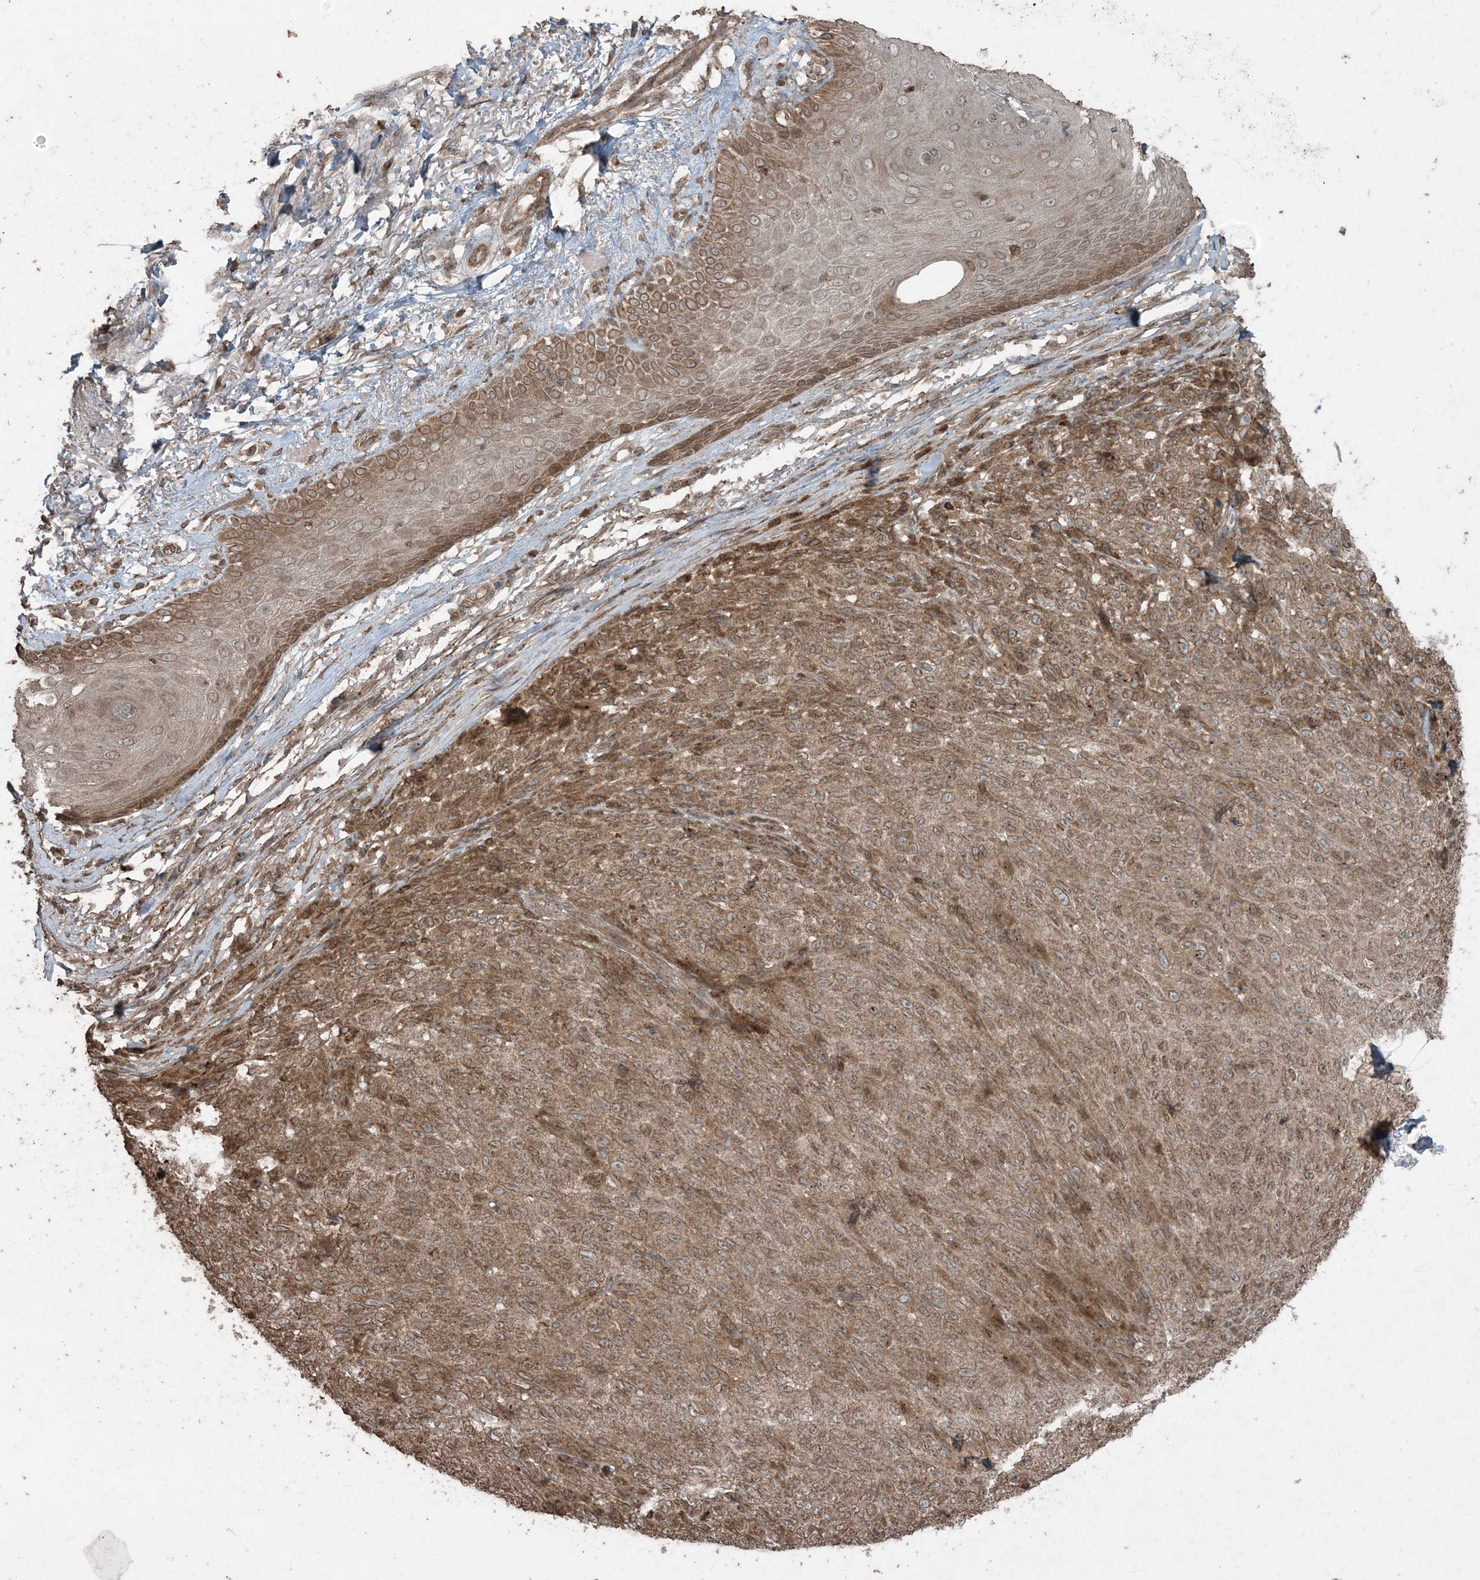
{"staining": {"intensity": "moderate", "quantity": ">75%", "location": "cytoplasmic/membranous"}, "tissue": "melanoma", "cell_type": "Tumor cells", "image_type": "cancer", "snomed": [{"axis": "morphology", "description": "Malignant melanoma, NOS"}, {"axis": "topography", "description": "Skin"}], "caption": "Protein staining reveals moderate cytoplasmic/membranous staining in about >75% of tumor cells in malignant melanoma.", "gene": "DDX19B", "patient": {"sex": "female", "age": 82}}